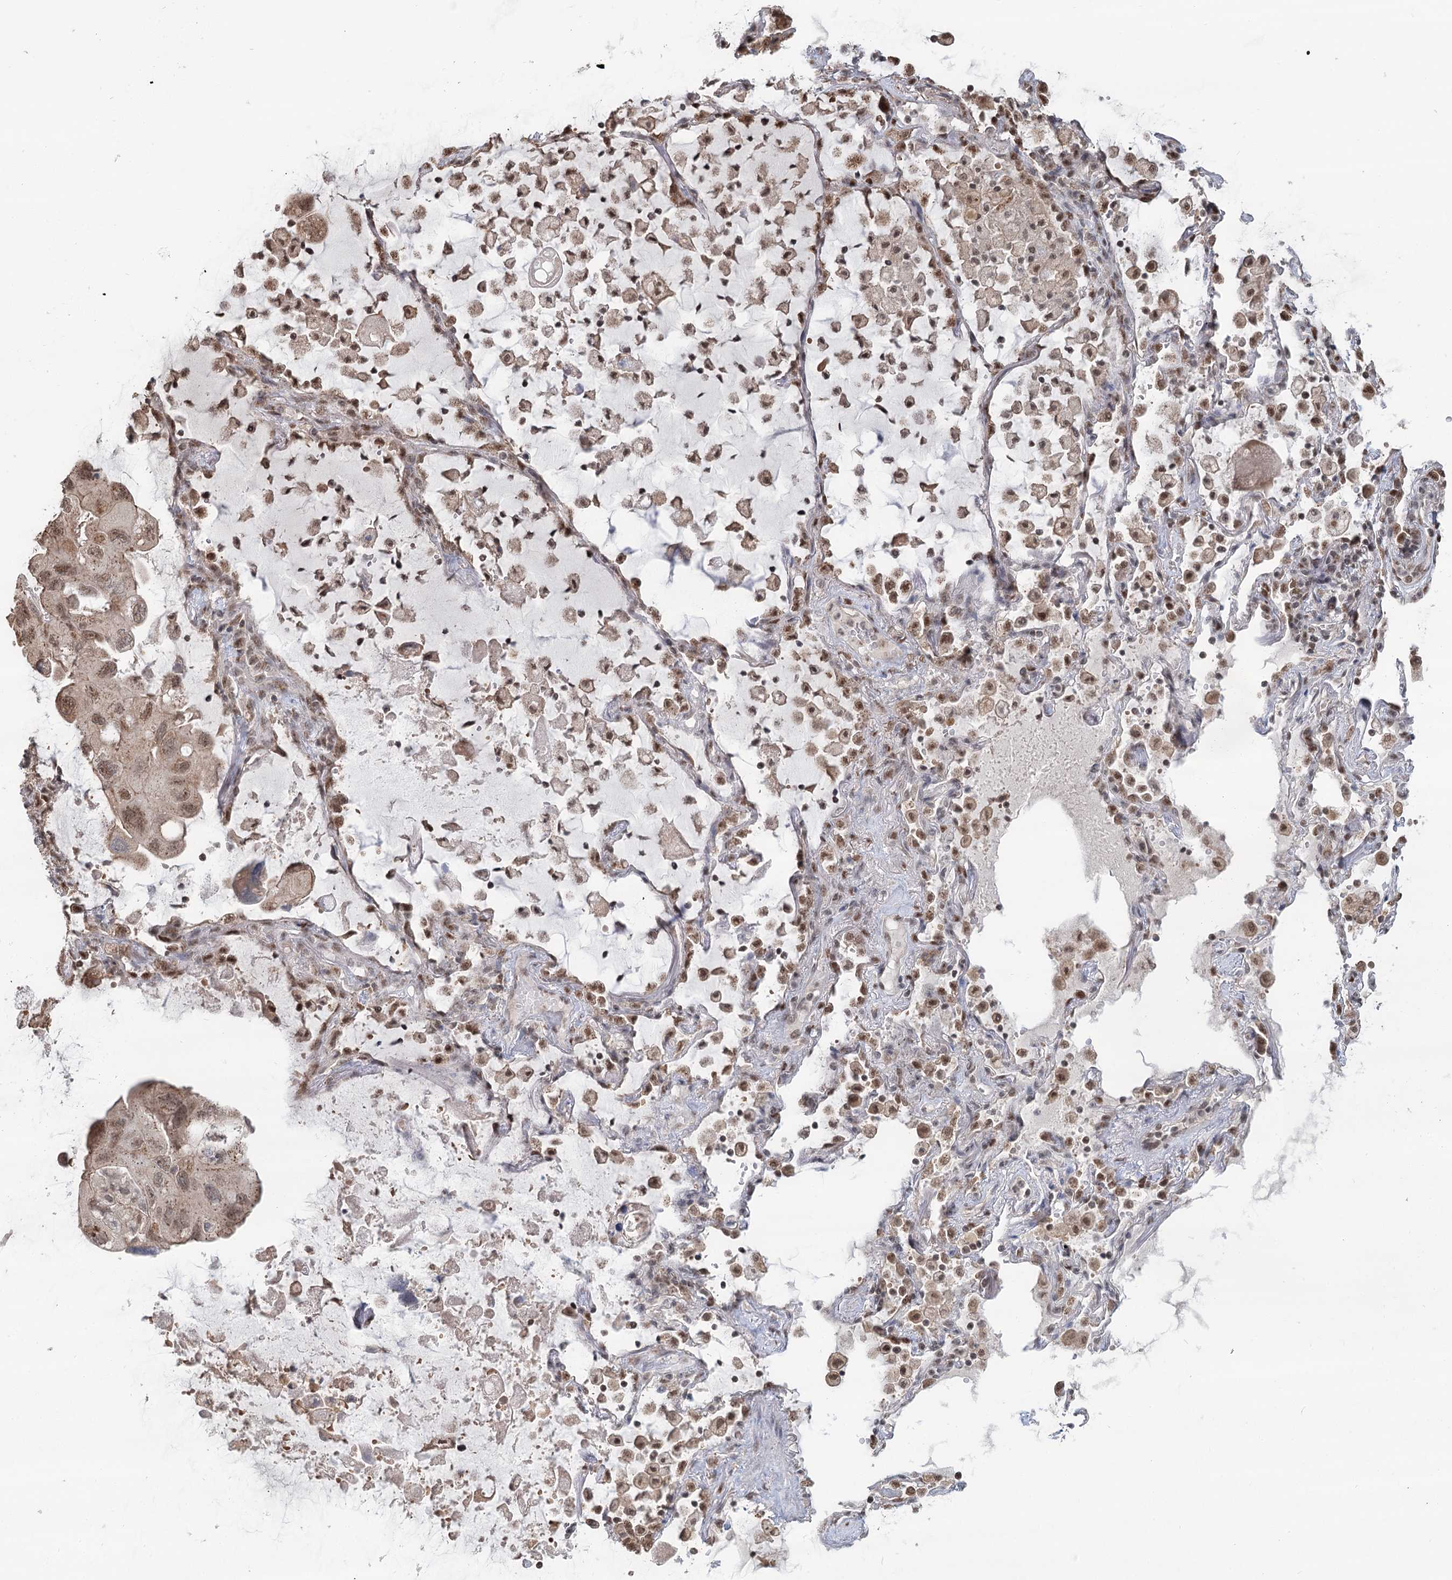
{"staining": {"intensity": "moderate", "quantity": ">75%", "location": "cytoplasmic/membranous,nuclear"}, "tissue": "lung cancer", "cell_type": "Tumor cells", "image_type": "cancer", "snomed": [{"axis": "morphology", "description": "Squamous cell carcinoma, NOS"}, {"axis": "topography", "description": "Lung"}], "caption": "Brown immunohistochemical staining in lung squamous cell carcinoma exhibits moderate cytoplasmic/membranous and nuclear staining in approximately >75% of tumor cells.", "gene": "GPALPP1", "patient": {"sex": "female", "age": 73}}